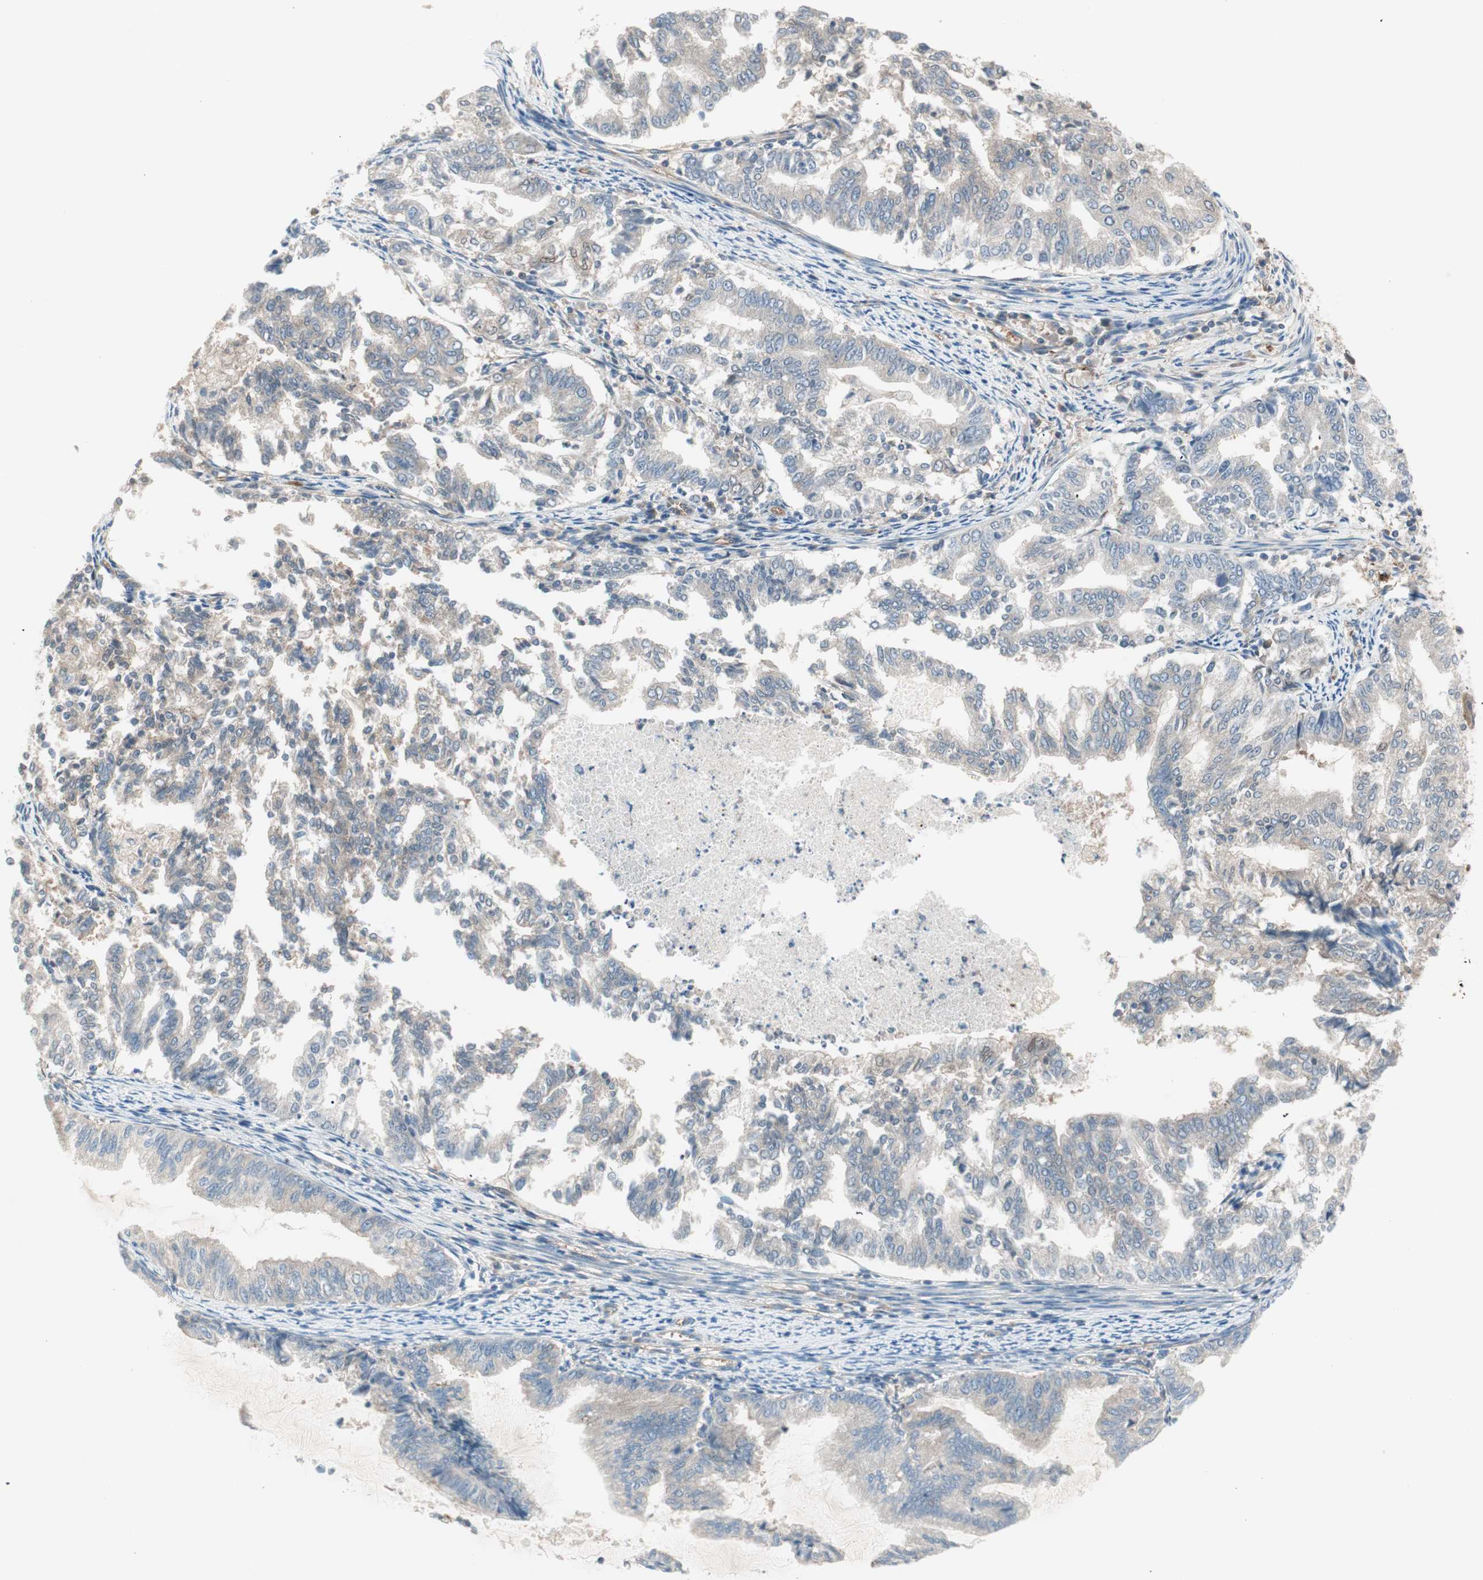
{"staining": {"intensity": "weak", "quantity": "25%-75%", "location": "cytoplasmic/membranous"}, "tissue": "endometrial cancer", "cell_type": "Tumor cells", "image_type": "cancer", "snomed": [{"axis": "morphology", "description": "Adenocarcinoma, NOS"}, {"axis": "topography", "description": "Endometrium"}], "caption": "Endometrial adenocarcinoma tissue exhibits weak cytoplasmic/membranous staining in about 25%-75% of tumor cells", "gene": "GALT", "patient": {"sex": "female", "age": 79}}